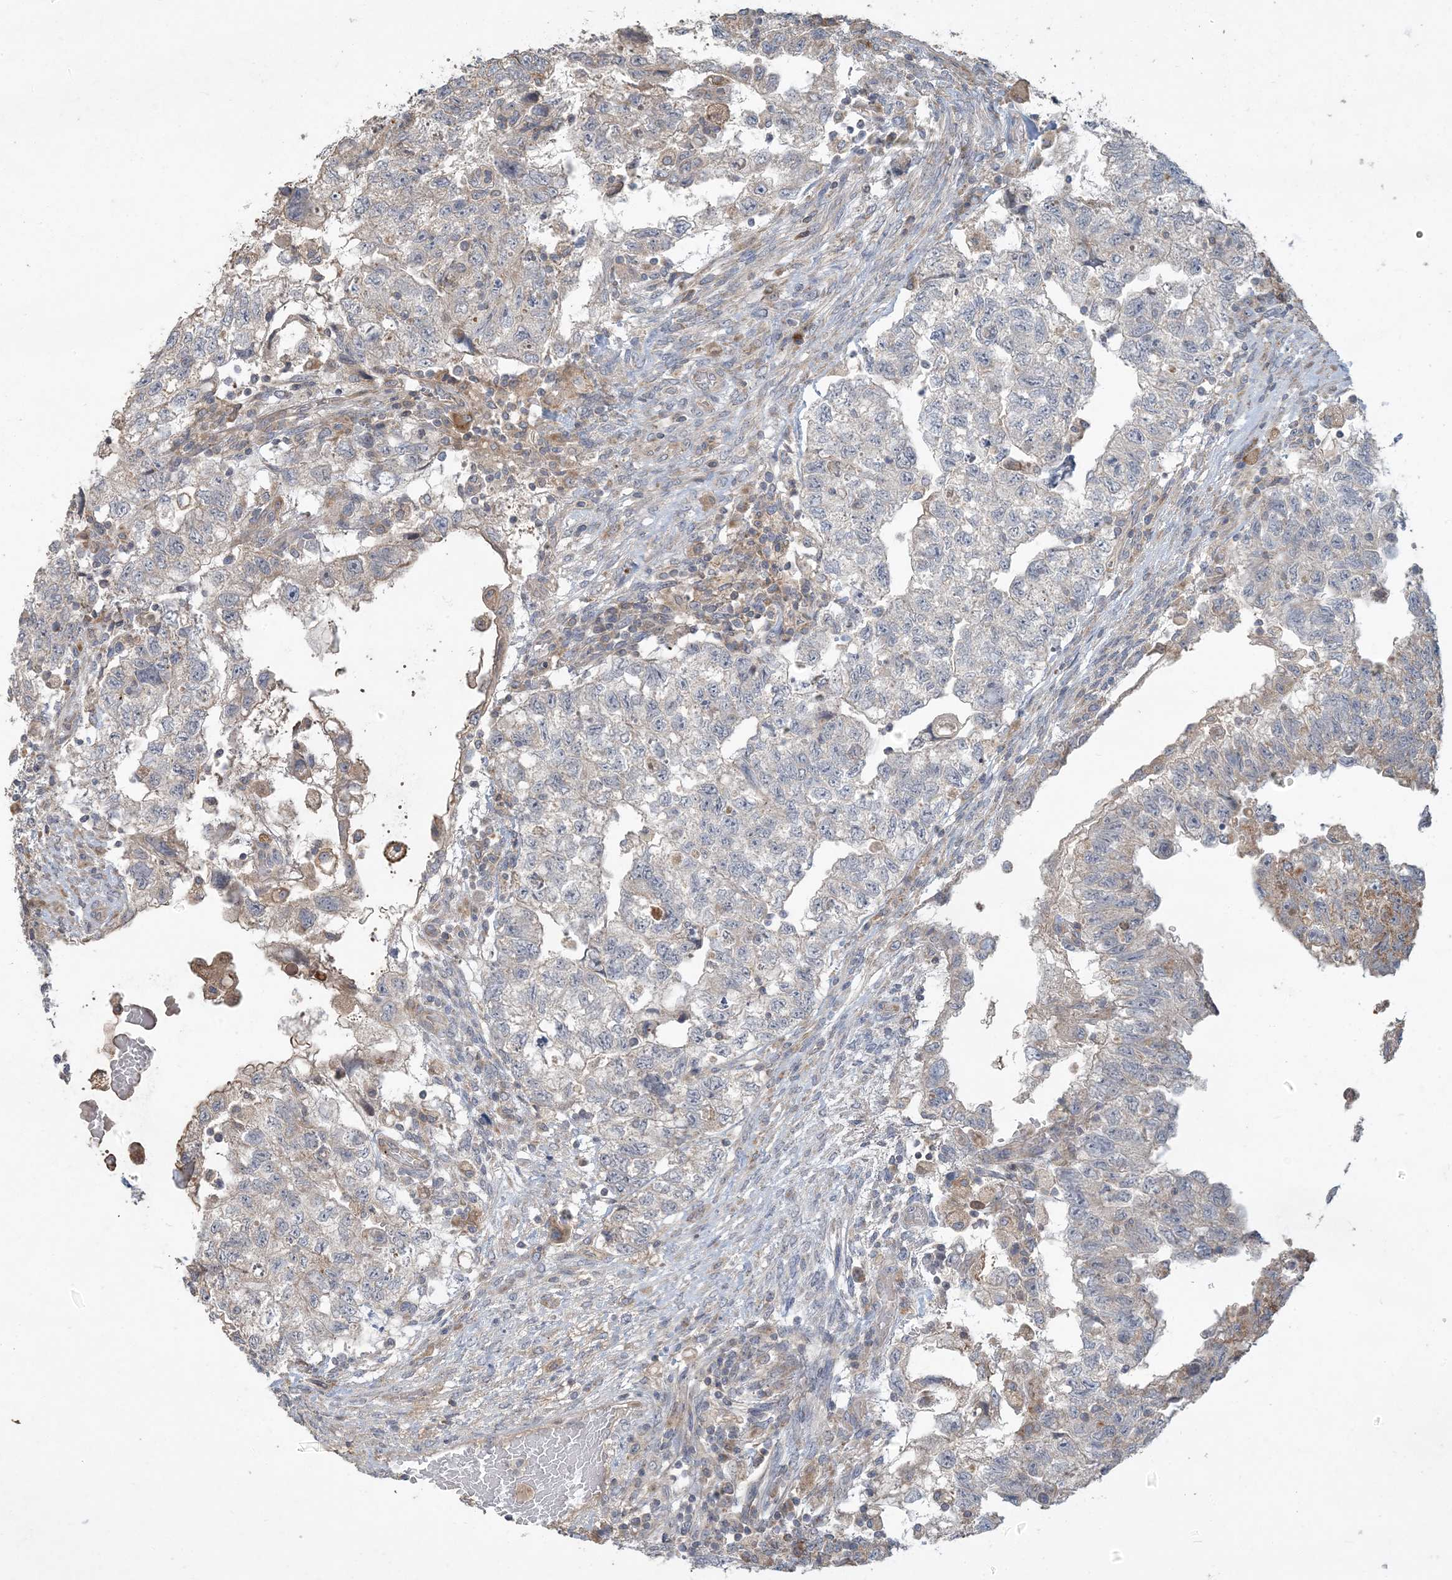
{"staining": {"intensity": "negative", "quantity": "none", "location": "none"}, "tissue": "testis cancer", "cell_type": "Tumor cells", "image_type": "cancer", "snomed": [{"axis": "morphology", "description": "Carcinoma, Embryonal, NOS"}, {"axis": "topography", "description": "Testis"}], "caption": "High power microscopy histopathology image of an IHC image of embryonal carcinoma (testis), revealing no significant expression in tumor cells.", "gene": "LTN1", "patient": {"sex": "male", "age": 36}}